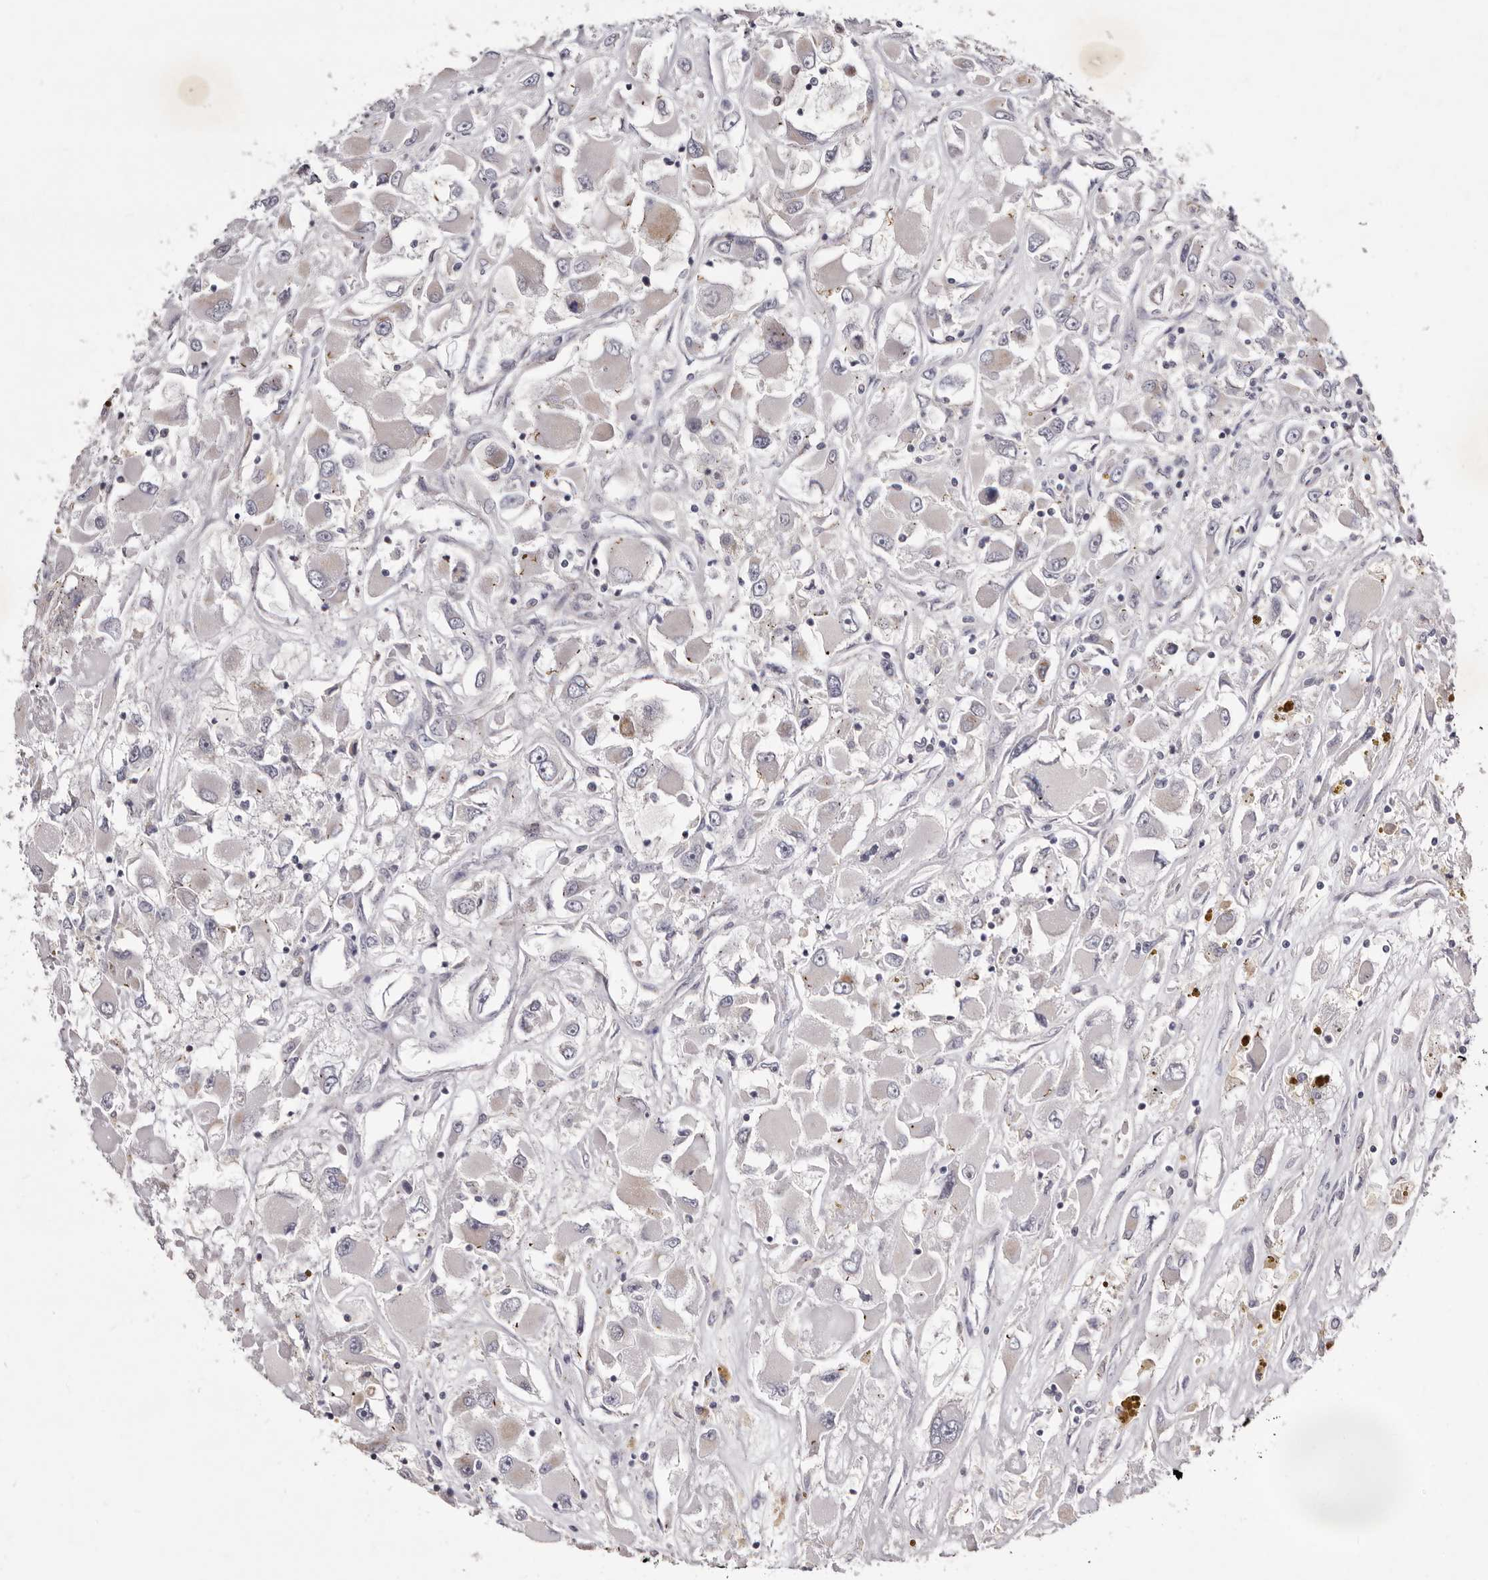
{"staining": {"intensity": "negative", "quantity": "none", "location": "none"}, "tissue": "renal cancer", "cell_type": "Tumor cells", "image_type": "cancer", "snomed": [{"axis": "morphology", "description": "Adenocarcinoma, NOS"}, {"axis": "topography", "description": "Kidney"}], "caption": "DAB immunohistochemical staining of human renal adenocarcinoma reveals no significant positivity in tumor cells. (DAB IHC, high magnification).", "gene": "TIMM17B", "patient": {"sex": "female", "age": 52}}